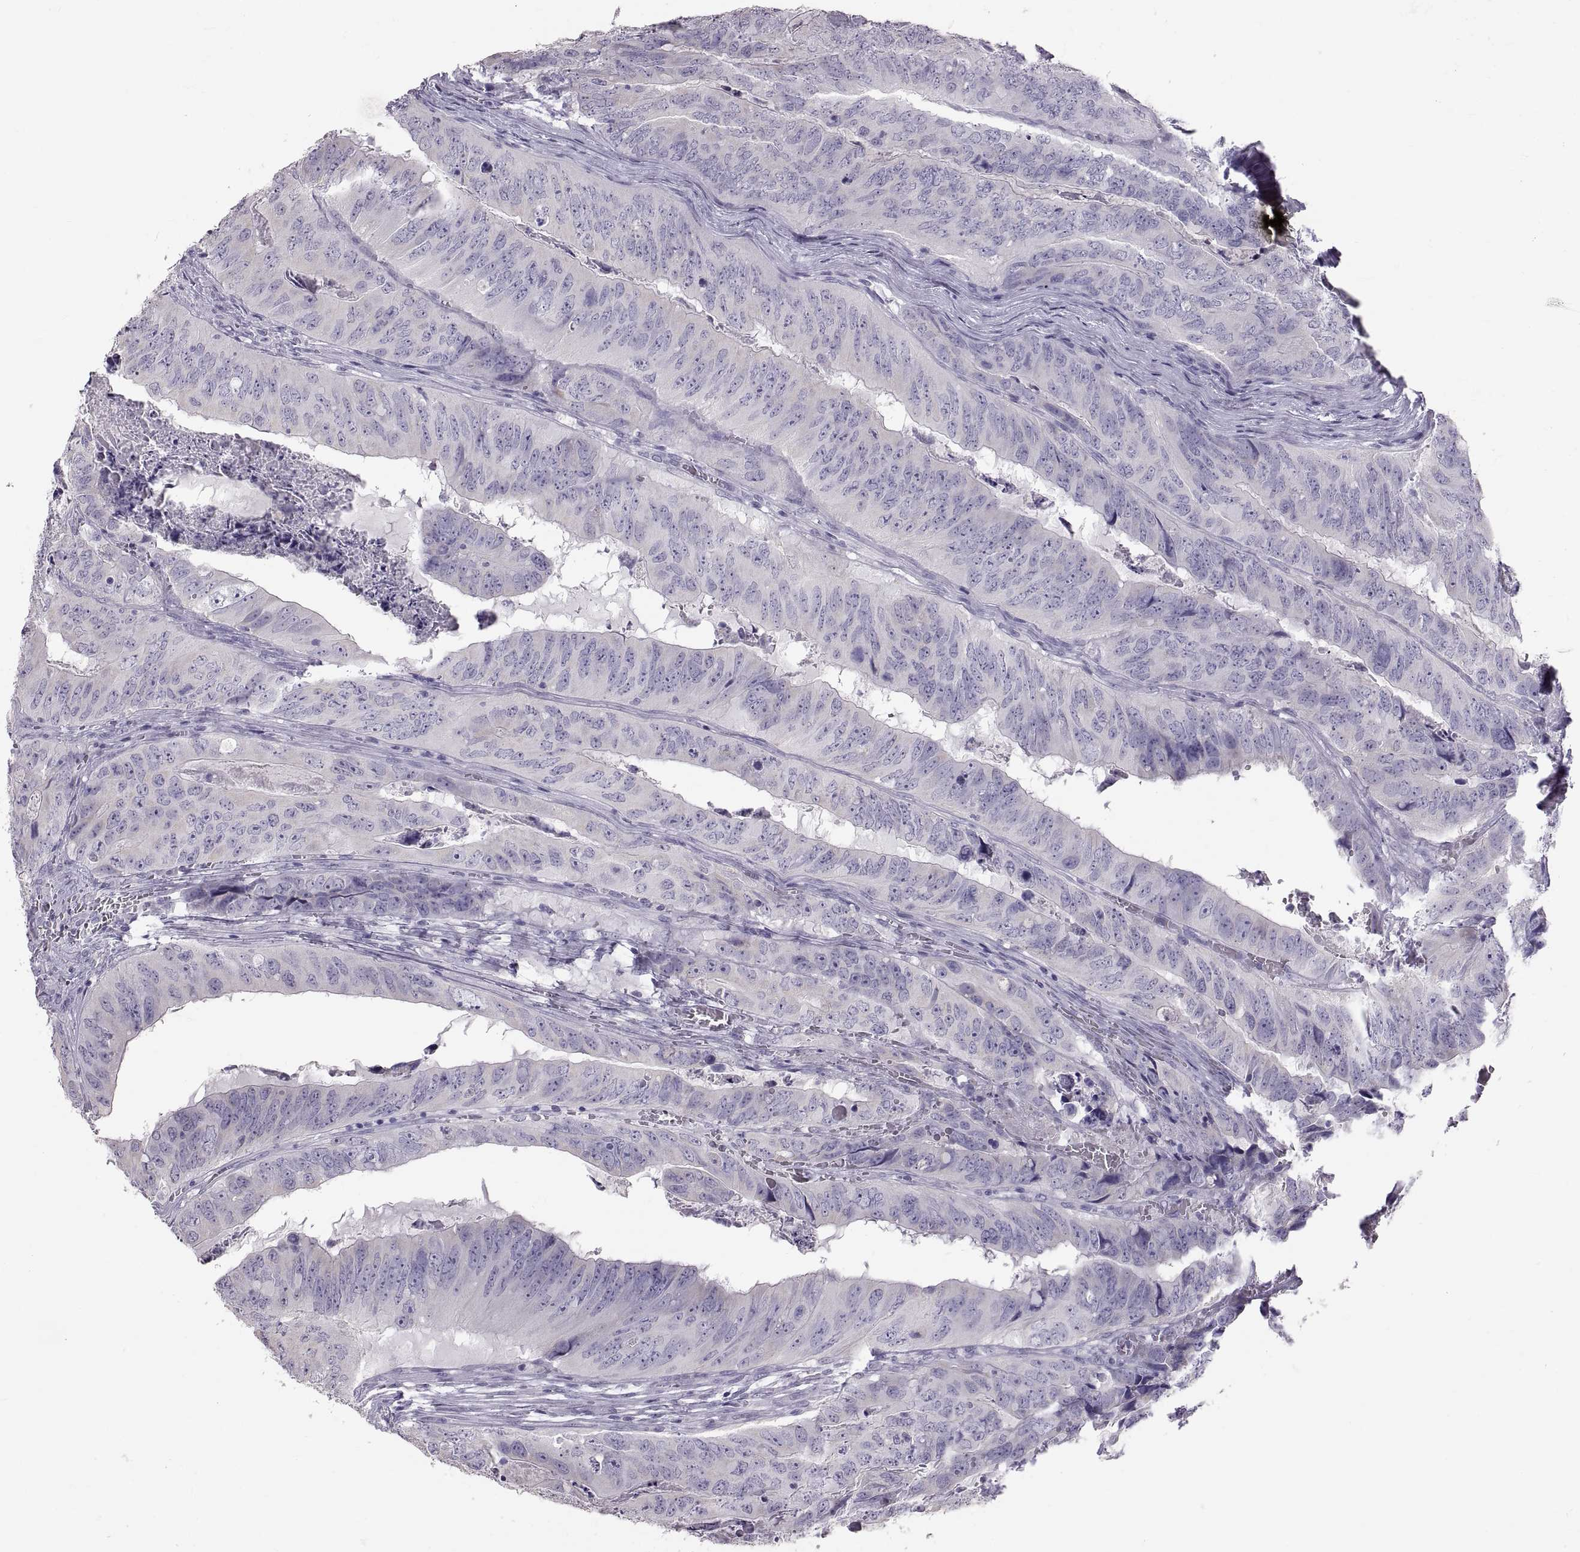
{"staining": {"intensity": "negative", "quantity": "none", "location": "none"}, "tissue": "colorectal cancer", "cell_type": "Tumor cells", "image_type": "cancer", "snomed": [{"axis": "morphology", "description": "Adenocarcinoma, NOS"}, {"axis": "topography", "description": "Colon"}], "caption": "A histopathology image of colorectal cancer stained for a protein demonstrates no brown staining in tumor cells.", "gene": "WBP2NL", "patient": {"sex": "male", "age": 79}}